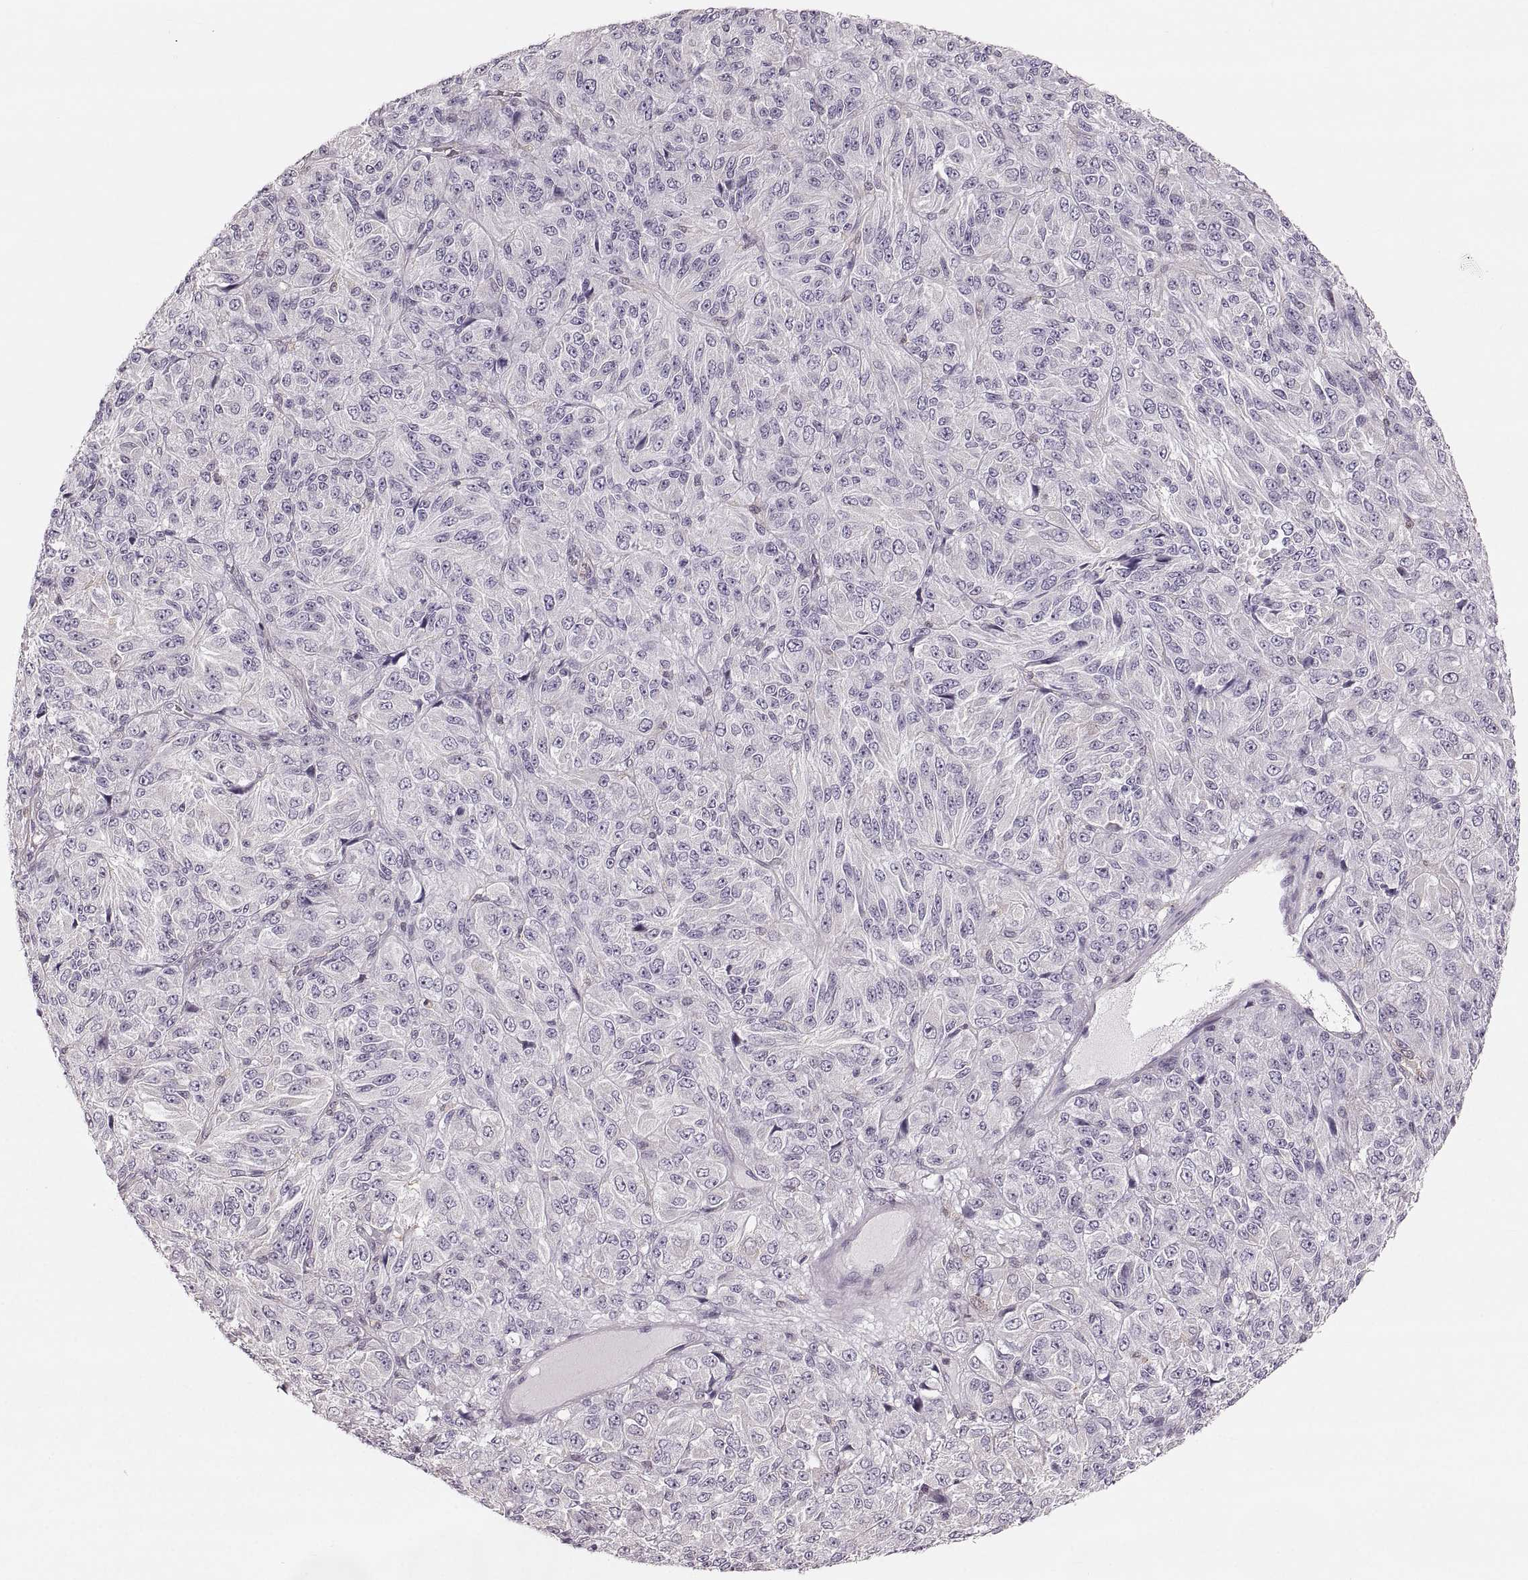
{"staining": {"intensity": "negative", "quantity": "none", "location": "none"}, "tissue": "melanoma", "cell_type": "Tumor cells", "image_type": "cancer", "snomed": [{"axis": "morphology", "description": "Malignant melanoma, Metastatic site"}, {"axis": "topography", "description": "Brain"}], "caption": "An immunohistochemistry (IHC) image of malignant melanoma (metastatic site) is shown. There is no staining in tumor cells of malignant melanoma (metastatic site). (DAB immunohistochemistry (IHC) with hematoxylin counter stain).", "gene": "RUNDC3A", "patient": {"sex": "female", "age": 56}}